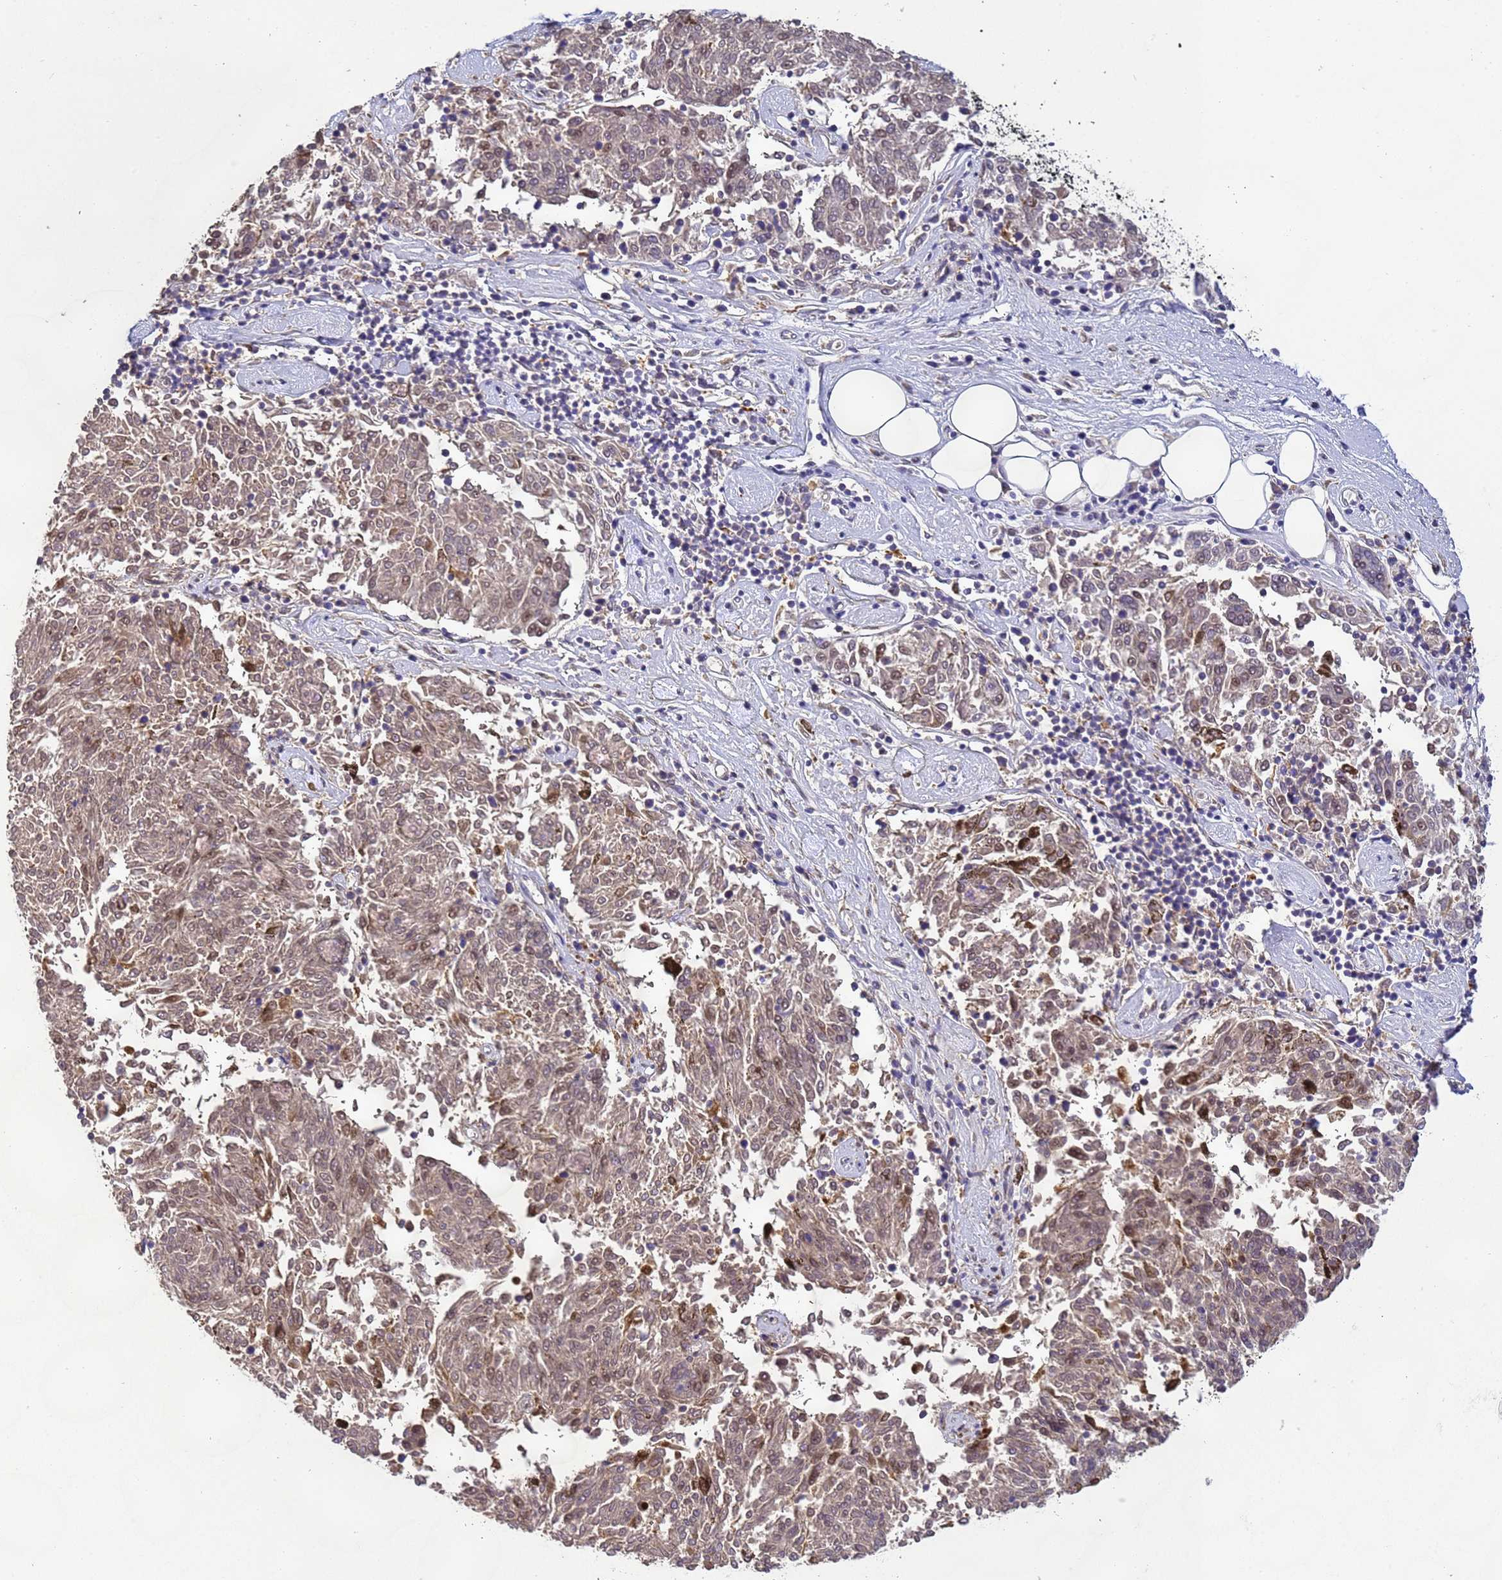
{"staining": {"intensity": "moderate", "quantity": ">75%", "location": "cytoplasmic/membranous,nuclear"}, "tissue": "melanoma", "cell_type": "Tumor cells", "image_type": "cancer", "snomed": [{"axis": "morphology", "description": "Malignant melanoma, NOS"}, {"axis": "topography", "description": "Skin"}], "caption": "IHC of malignant melanoma exhibits medium levels of moderate cytoplasmic/membranous and nuclear staining in approximately >75% of tumor cells. (Brightfield microscopy of DAB IHC at high magnification).", "gene": "TBCD", "patient": {"sex": "female", "age": 72}}